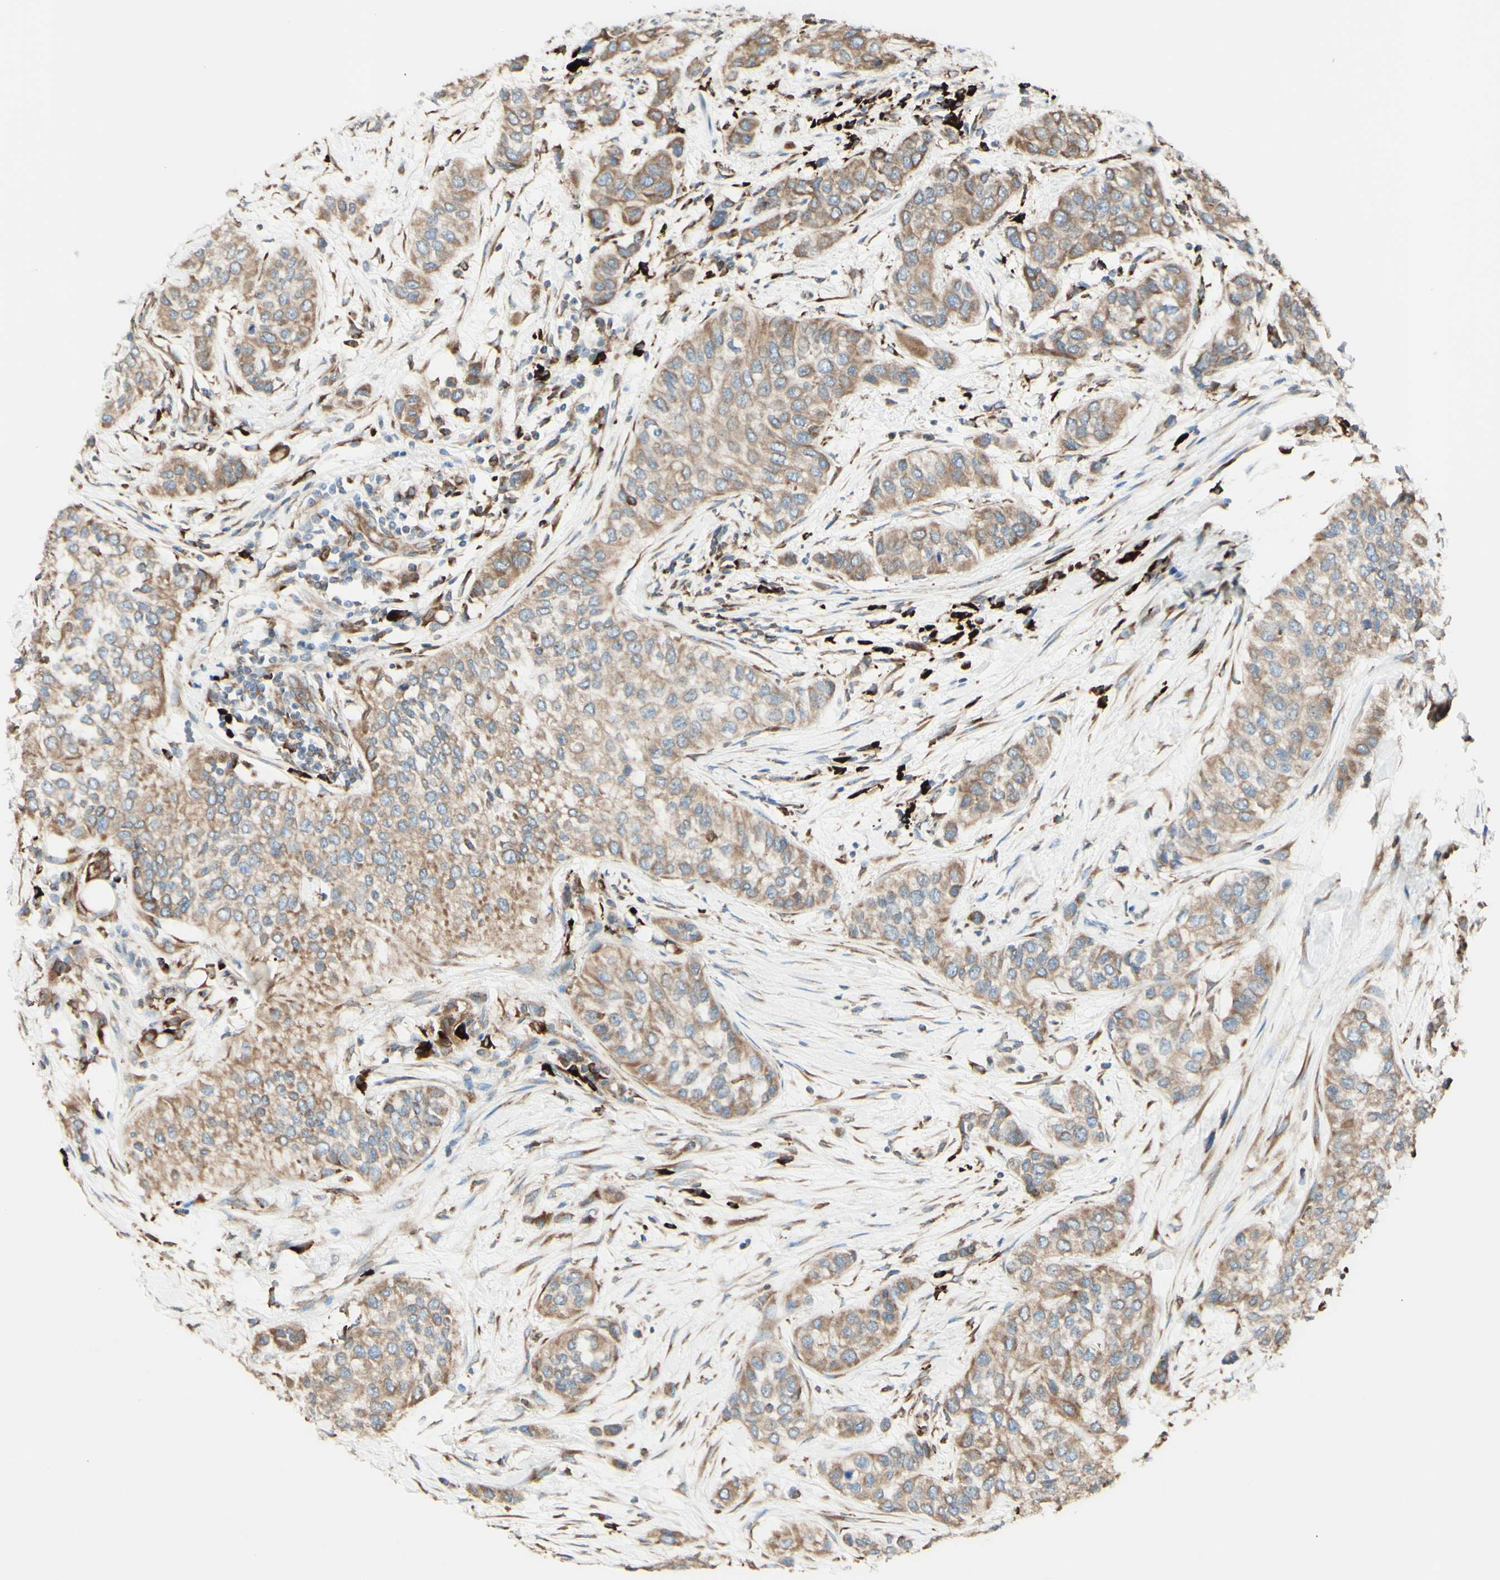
{"staining": {"intensity": "weak", "quantity": ">75%", "location": "cytoplasmic/membranous"}, "tissue": "urothelial cancer", "cell_type": "Tumor cells", "image_type": "cancer", "snomed": [{"axis": "morphology", "description": "Urothelial carcinoma, High grade"}, {"axis": "topography", "description": "Urinary bladder"}], "caption": "A micrograph showing weak cytoplasmic/membranous expression in about >75% of tumor cells in urothelial cancer, as visualized by brown immunohistochemical staining.", "gene": "DNAJB11", "patient": {"sex": "female", "age": 56}}